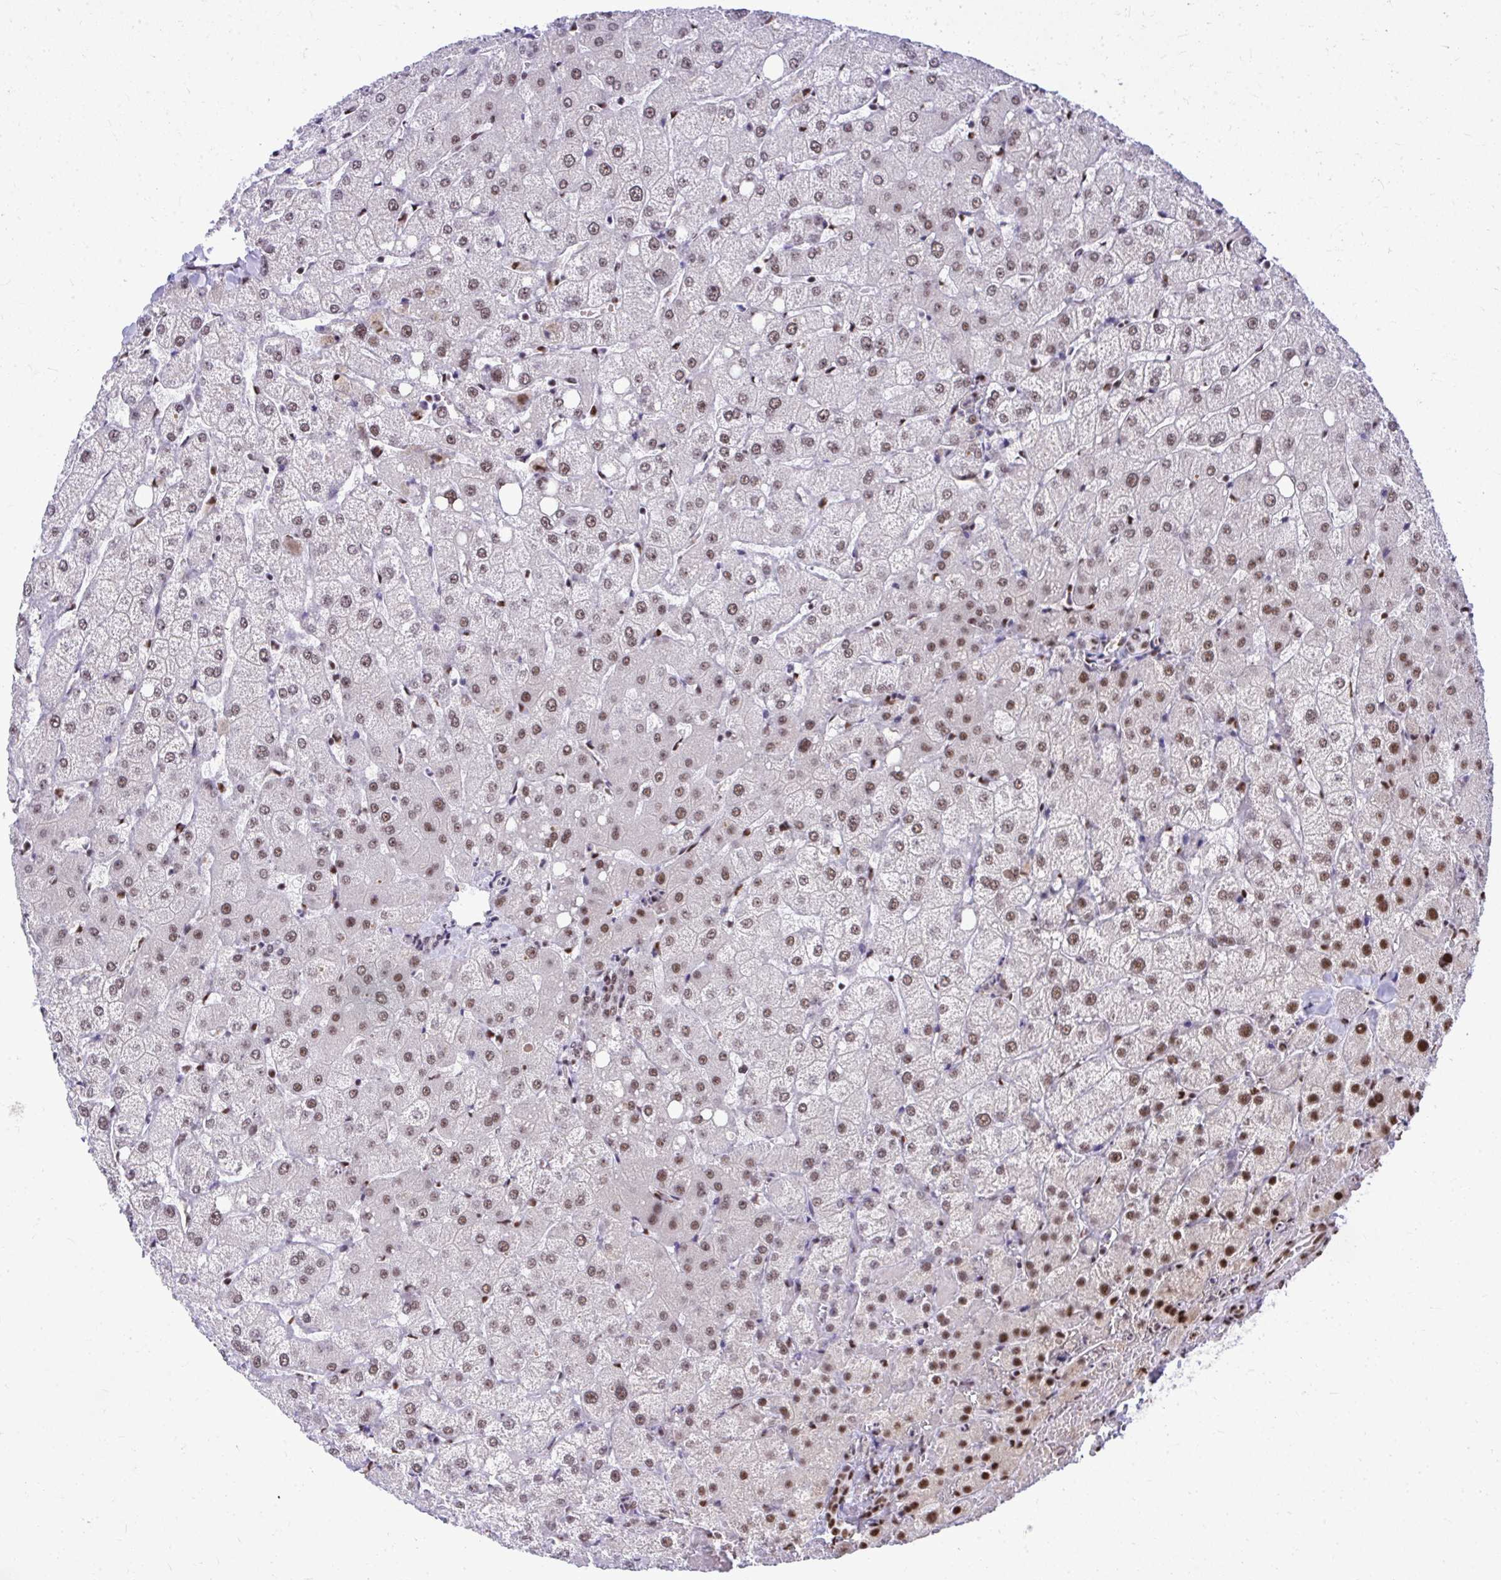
{"staining": {"intensity": "moderate", "quantity": ">75%", "location": "nuclear"}, "tissue": "liver", "cell_type": "Cholangiocytes", "image_type": "normal", "snomed": [{"axis": "morphology", "description": "Normal tissue, NOS"}, {"axis": "topography", "description": "Liver"}], "caption": "Unremarkable liver was stained to show a protein in brown. There is medium levels of moderate nuclear staining in about >75% of cholangiocytes. (Stains: DAB (3,3'-diaminobenzidine) in brown, nuclei in blue, Microscopy: brightfield microscopy at high magnification).", "gene": "PRPF19", "patient": {"sex": "female", "age": 54}}